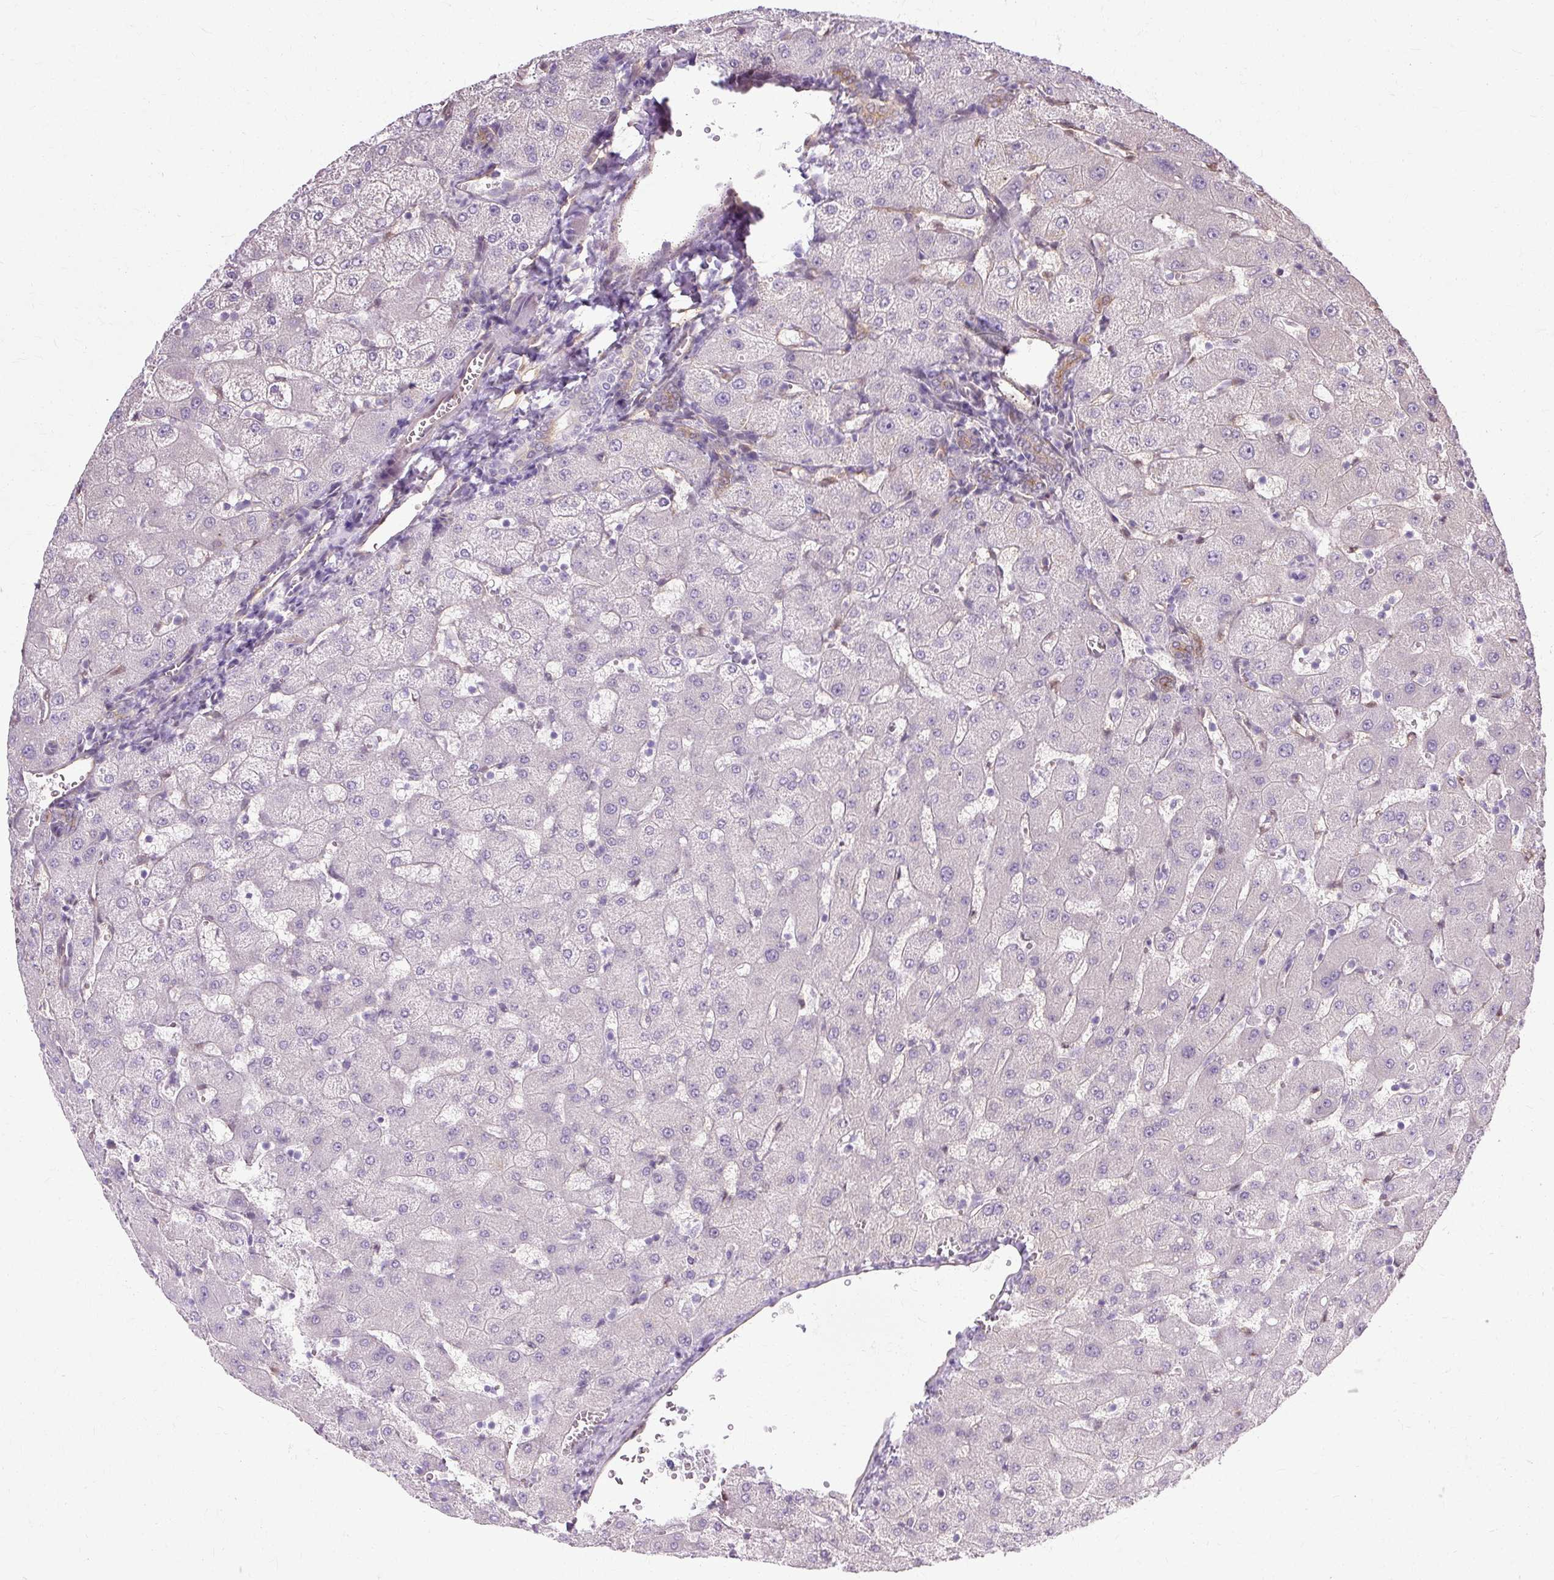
{"staining": {"intensity": "weak", "quantity": "25%-75%", "location": "cytoplasmic/membranous"}, "tissue": "liver", "cell_type": "Cholangiocytes", "image_type": "normal", "snomed": [{"axis": "morphology", "description": "Normal tissue, NOS"}, {"axis": "topography", "description": "Liver"}], "caption": "High-magnification brightfield microscopy of normal liver stained with DAB (3,3'-diaminobenzidine) (brown) and counterstained with hematoxylin (blue). cholangiocytes exhibit weak cytoplasmic/membranous positivity is identified in approximately25%-75% of cells. (DAB = brown stain, brightfield microscopy at high magnification).", "gene": "CNN3", "patient": {"sex": "female", "age": 63}}